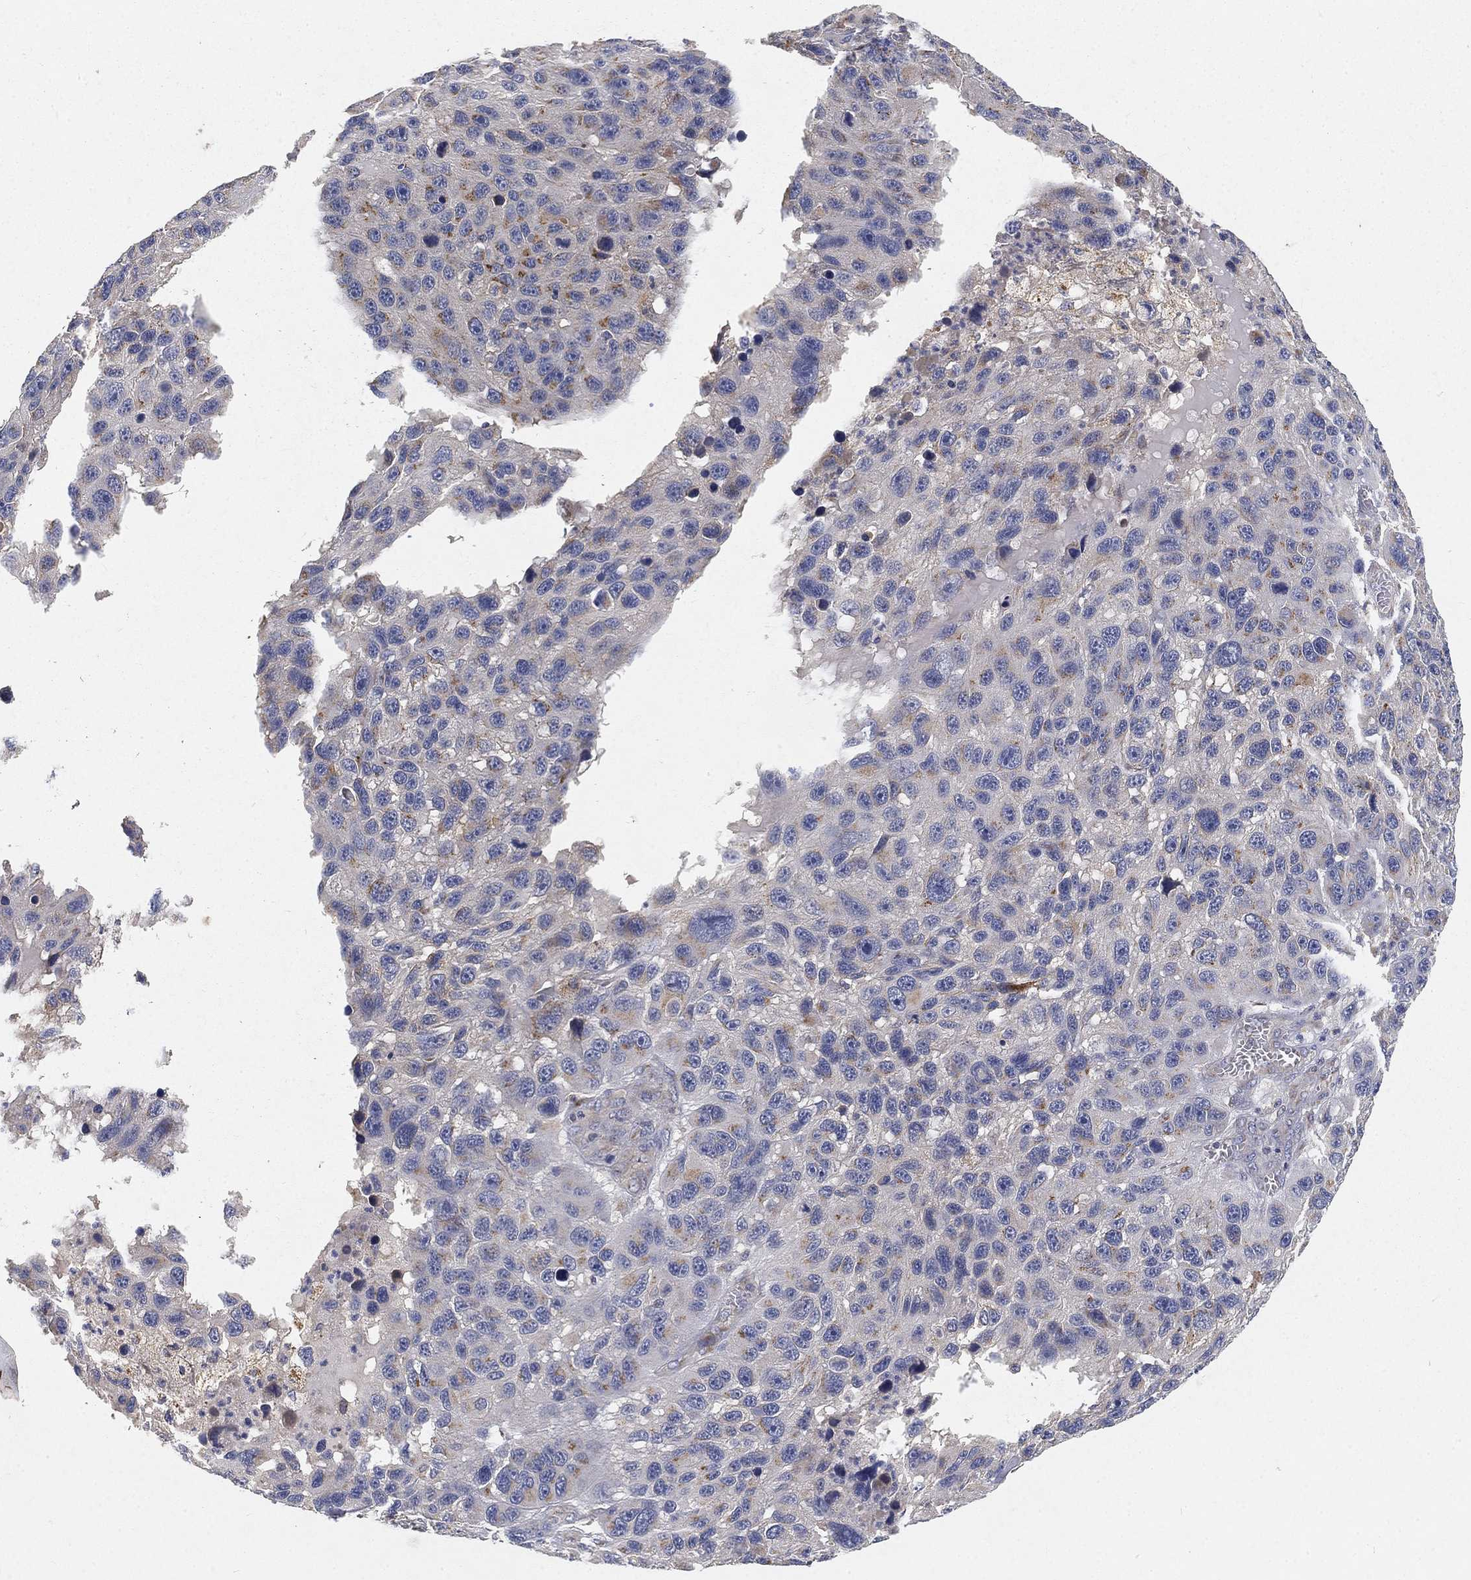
{"staining": {"intensity": "moderate", "quantity": "<25%", "location": "cytoplasmic/membranous"}, "tissue": "melanoma", "cell_type": "Tumor cells", "image_type": "cancer", "snomed": [{"axis": "morphology", "description": "Malignant melanoma, NOS"}, {"axis": "topography", "description": "Skin"}], "caption": "Tumor cells exhibit low levels of moderate cytoplasmic/membranous positivity in about <25% of cells in malignant melanoma.", "gene": "CTSL", "patient": {"sex": "male", "age": 53}}